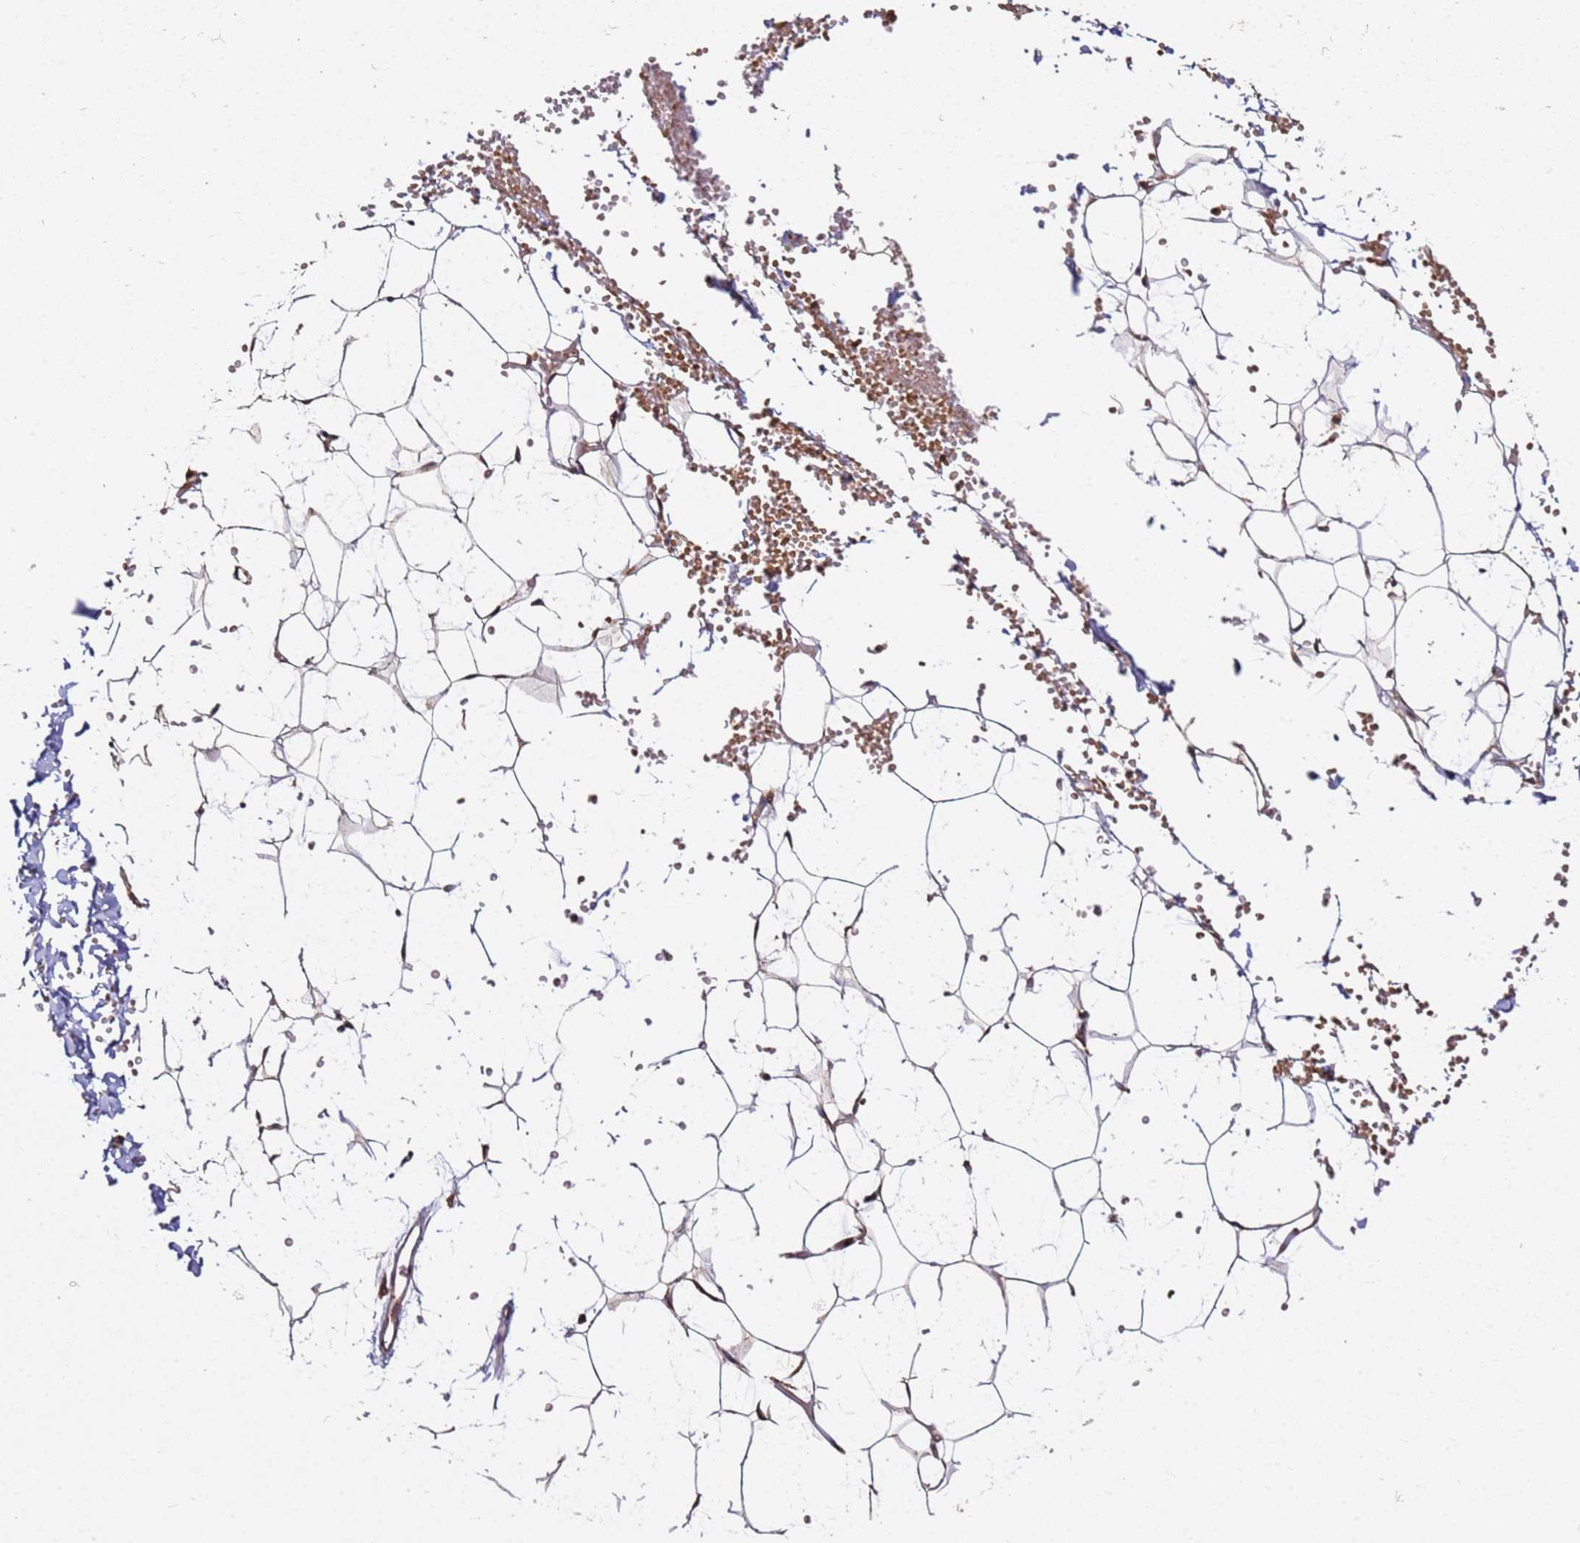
{"staining": {"intensity": "moderate", "quantity": ">75%", "location": "cytoplasmic/membranous"}, "tissue": "adipose tissue", "cell_type": "Adipocytes", "image_type": "normal", "snomed": [{"axis": "morphology", "description": "Normal tissue, NOS"}, {"axis": "topography", "description": "Breast"}], "caption": "Adipocytes reveal medium levels of moderate cytoplasmic/membranous staining in approximately >75% of cells in benign adipose tissue.", "gene": "PRMT7", "patient": {"sex": "female", "age": 23}}